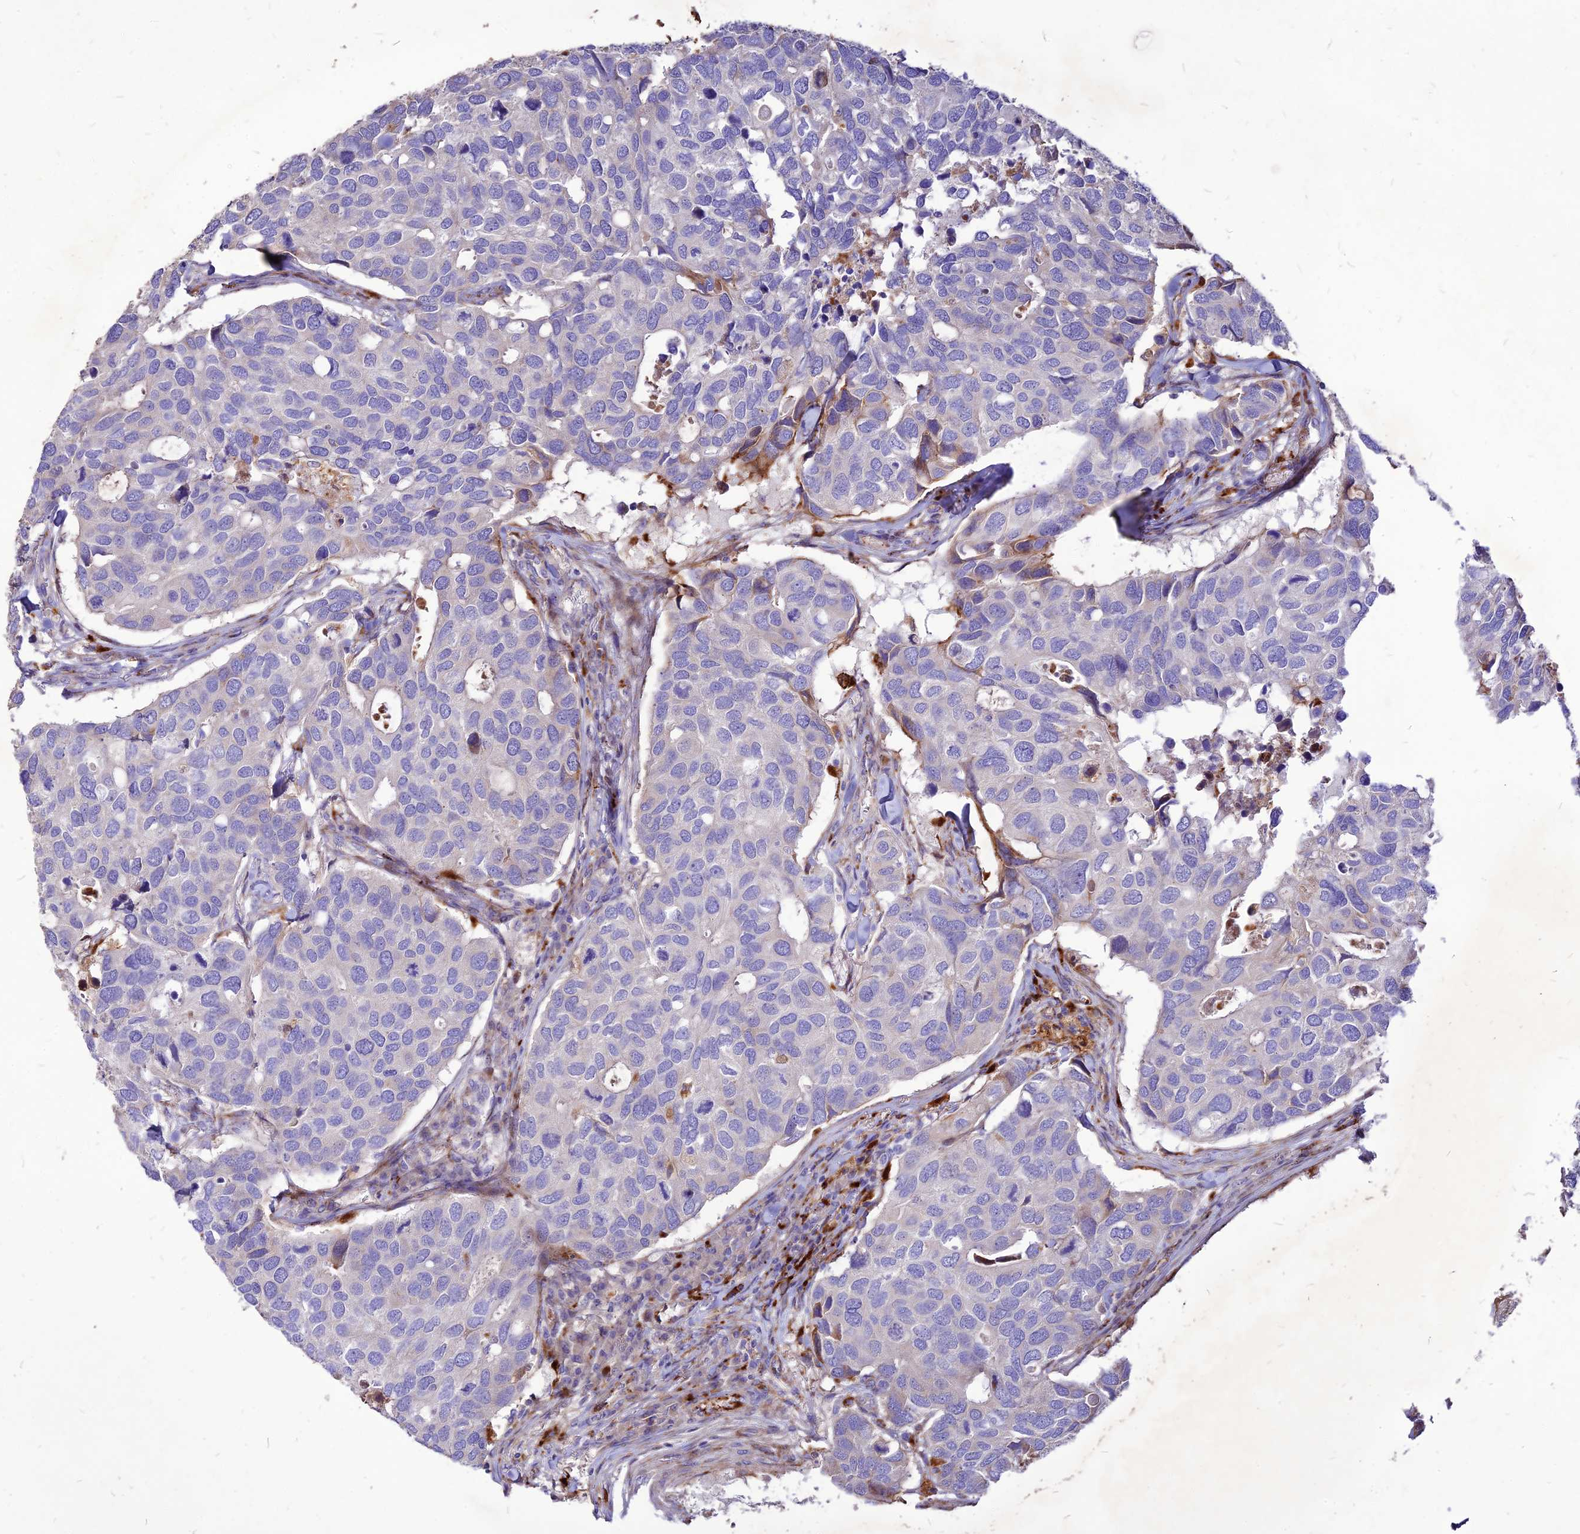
{"staining": {"intensity": "negative", "quantity": "none", "location": "none"}, "tissue": "breast cancer", "cell_type": "Tumor cells", "image_type": "cancer", "snomed": [{"axis": "morphology", "description": "Duct carcinoma"}, {"axis": "topography", "description": "Breast"}], "caption": "The immunohistochemistry micrograph has no significant expression in tumor cells of breast cancer (intraductal carcinoma) tissue.", "gene": "RIMOC1", "patient": {"sex": "female", "age": 83}}